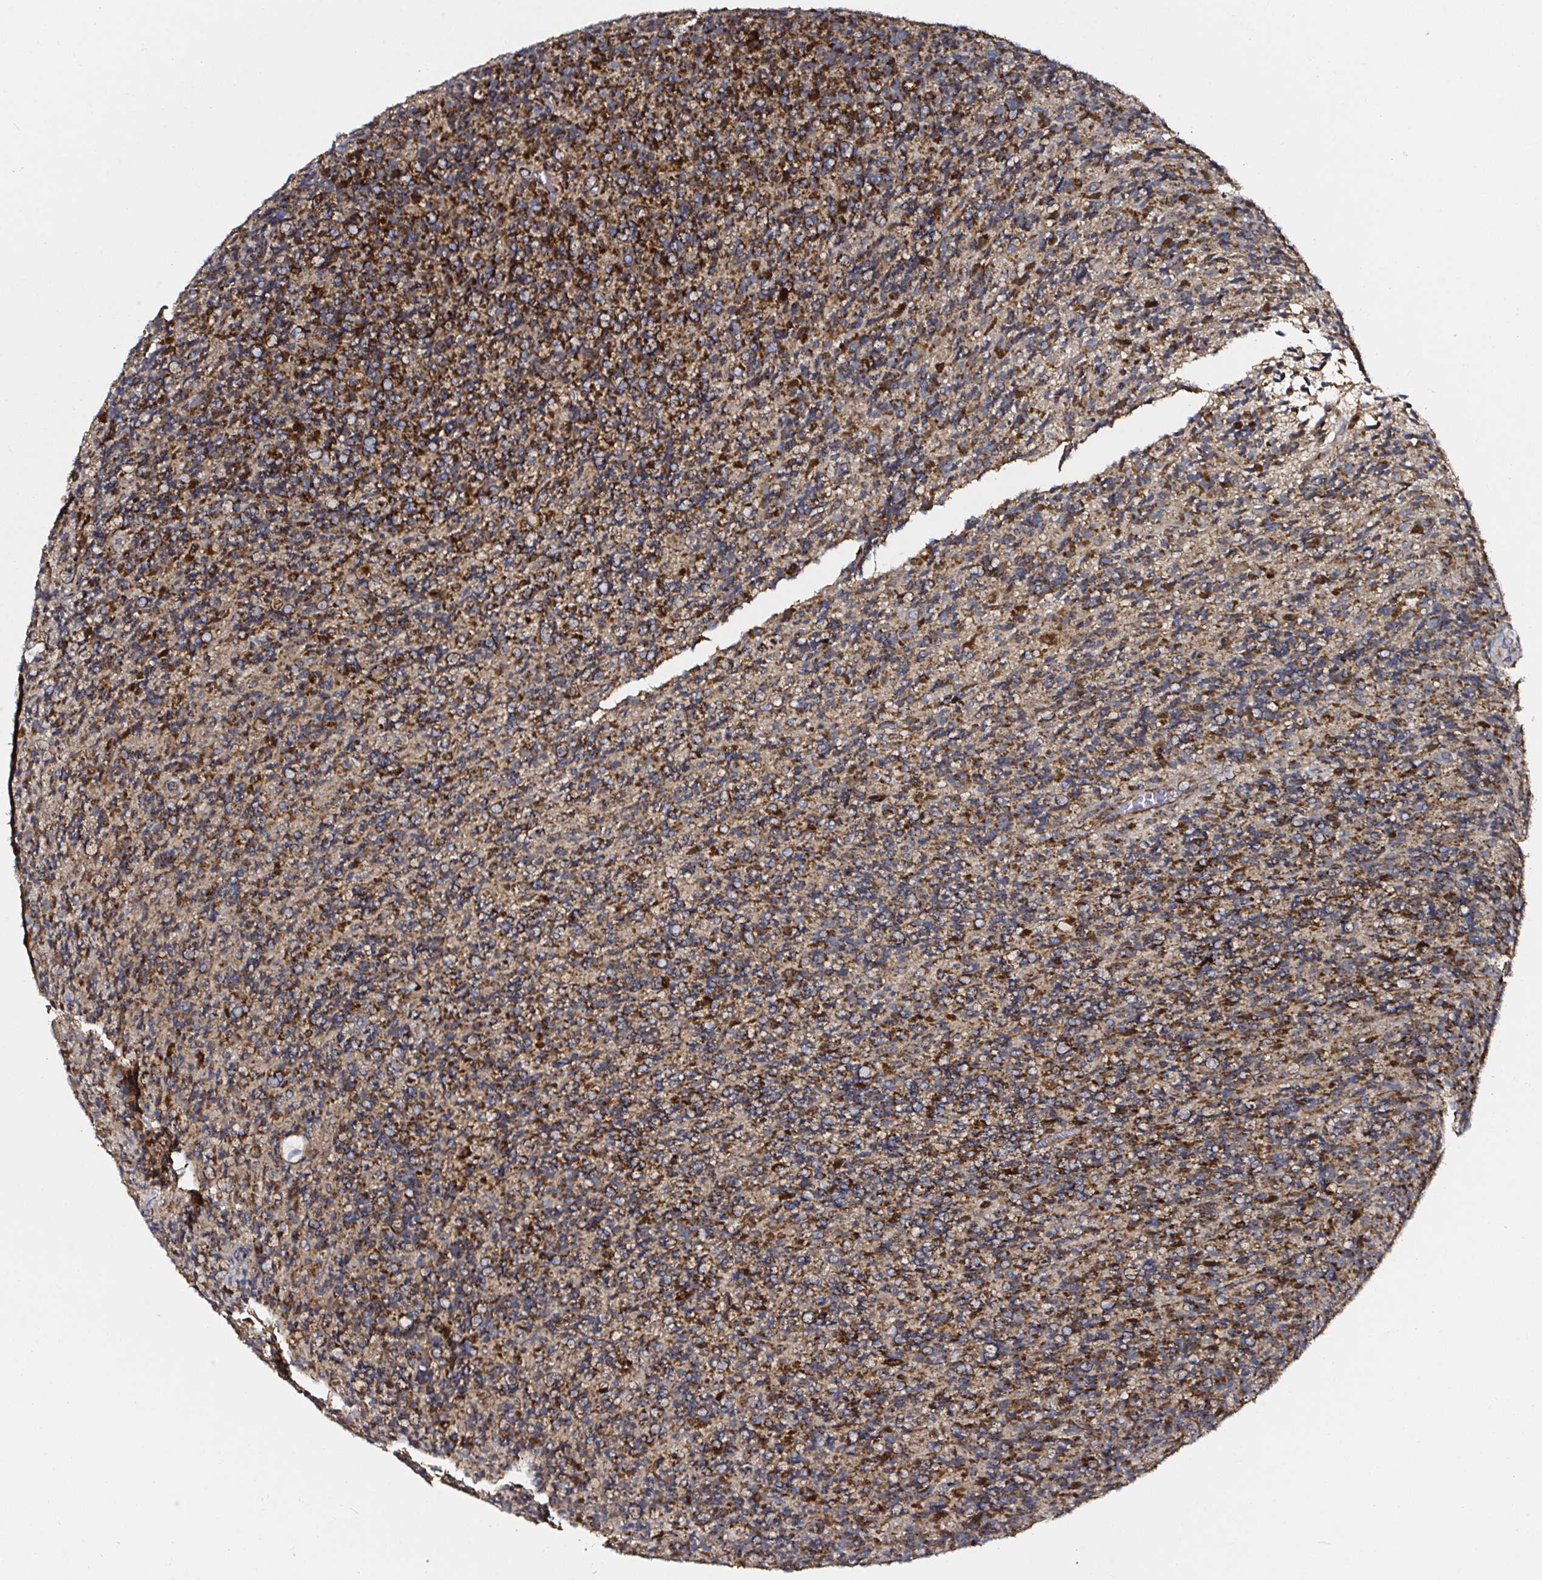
{"staining": {"intensity": "strong", "quantity": "25%-75%", "location": "cytoplasmic/membranous"}, "tissue": "glioma", "cell_type": "Tumor cells", "image_type": "cancer", "snomed": [{"axis": "morphology", "description": "Glioma, malignant, High grade"}, {"axis": "topography", "description": "Brain"}], "caption": "Human malignant glioma (high-grade) stained with a protein marker exhibits strong staining in tumor cells.", "gene": "ATAD3B", "patient": {"sex": "male", "age": 76}}